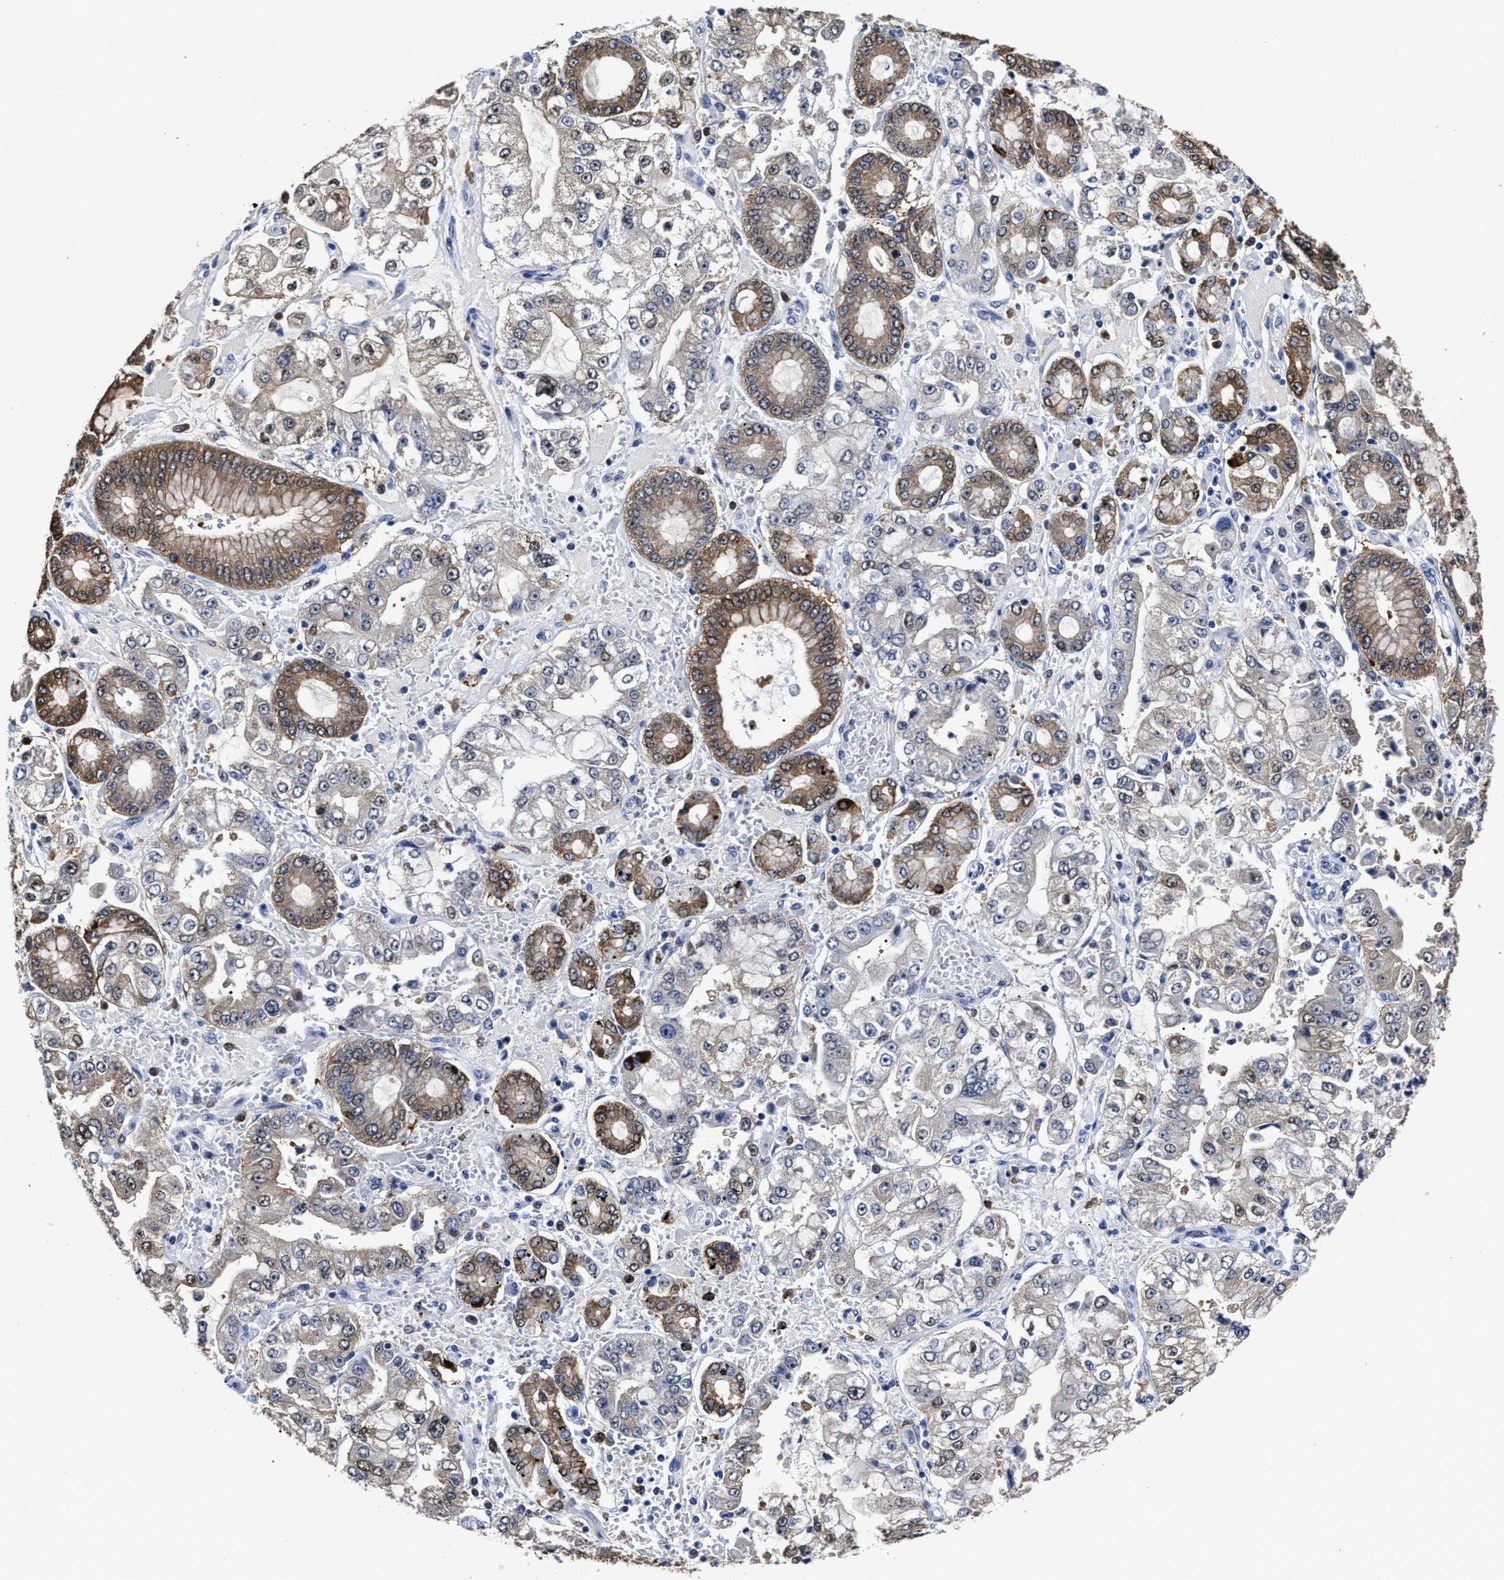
{"staining": {"intensity": "moderate", "quantity": "<25%", "location": "cytoplasmic/membranous"}, "tissue": "stomach cancer", "cell_type": "Tumor cells", "image_type": "cancer", "snomed": [{"axis": "morphology", "description": "Adenocarcinoma, NOS"}, {"axis": "topography", "description": "Stomach"}], "caption": "Adenocarcinoma (stomach) was stained to show a protein in brown. There is low levels of moderate cytoplasmic/membranous staining in approximately <25% of tumor cells. (DAB IHC with brightfield microscopy, high magnification).", "gene": "PRPF4B", "patient": {"sex": "male", "age": 76}}